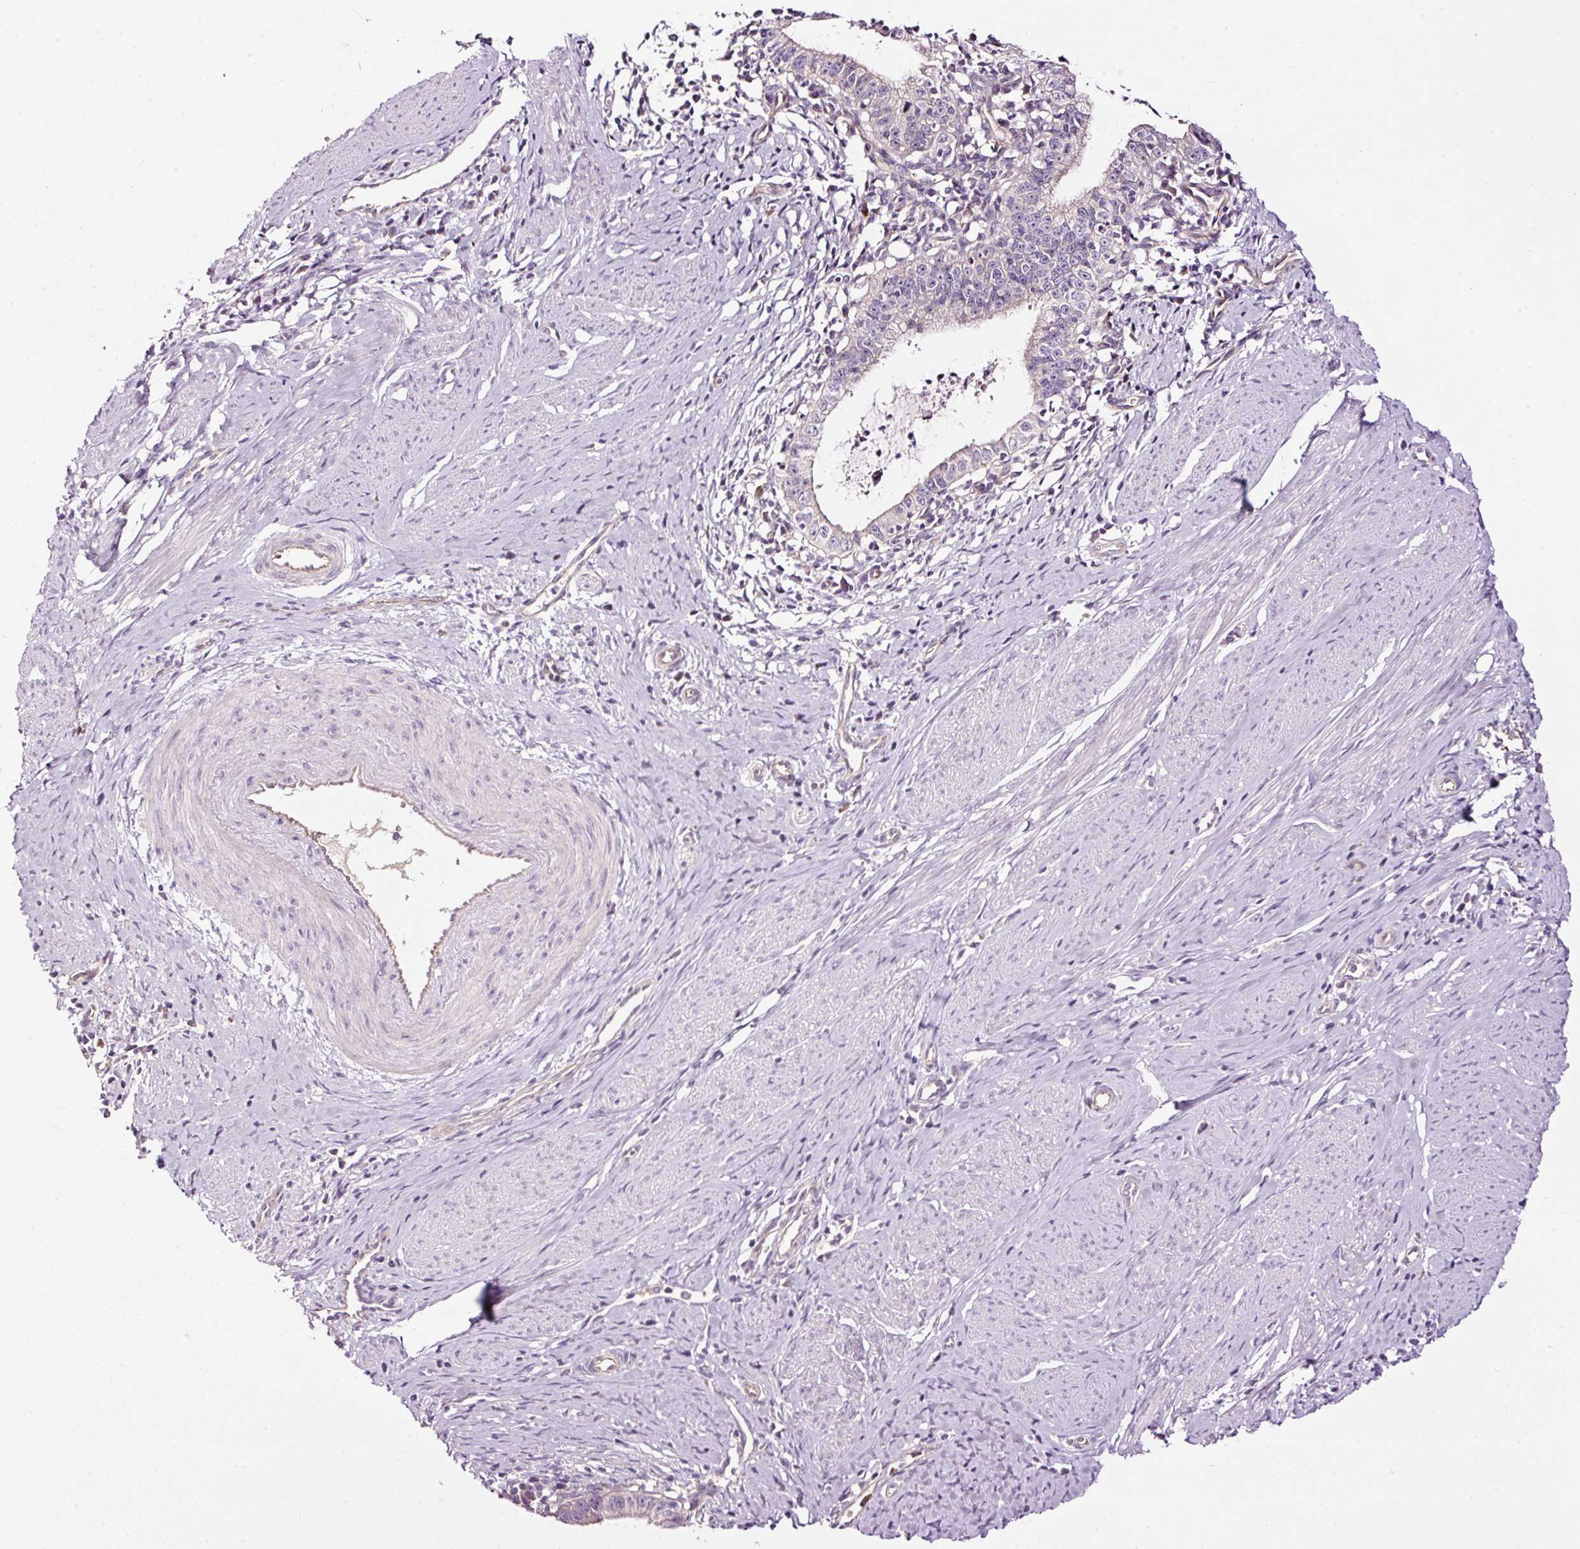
{"staining": {"intensity": "negative", "quantity": "none", "location": "none"}, "tissue": "cervical cancer", "cell_type": "Tumor cells", "image_type": "cancer", "snomed": [{"axis": "morphology", "description": "Adenocarcinoma, NOS"}, {"axis": "topography", "description": "Cervix"}], "caption": "Immunohistochemical staining of cervical adenocarcinoma displays no significant expression in tumor cells. Brightfield microscopy of immunohistochemistry (IHC) stained with DAB (brown) and hematoxylin (blue), captured at high magnification.", "gene": "USHBP1", "patient": {"sex": "female", "age": 36}}